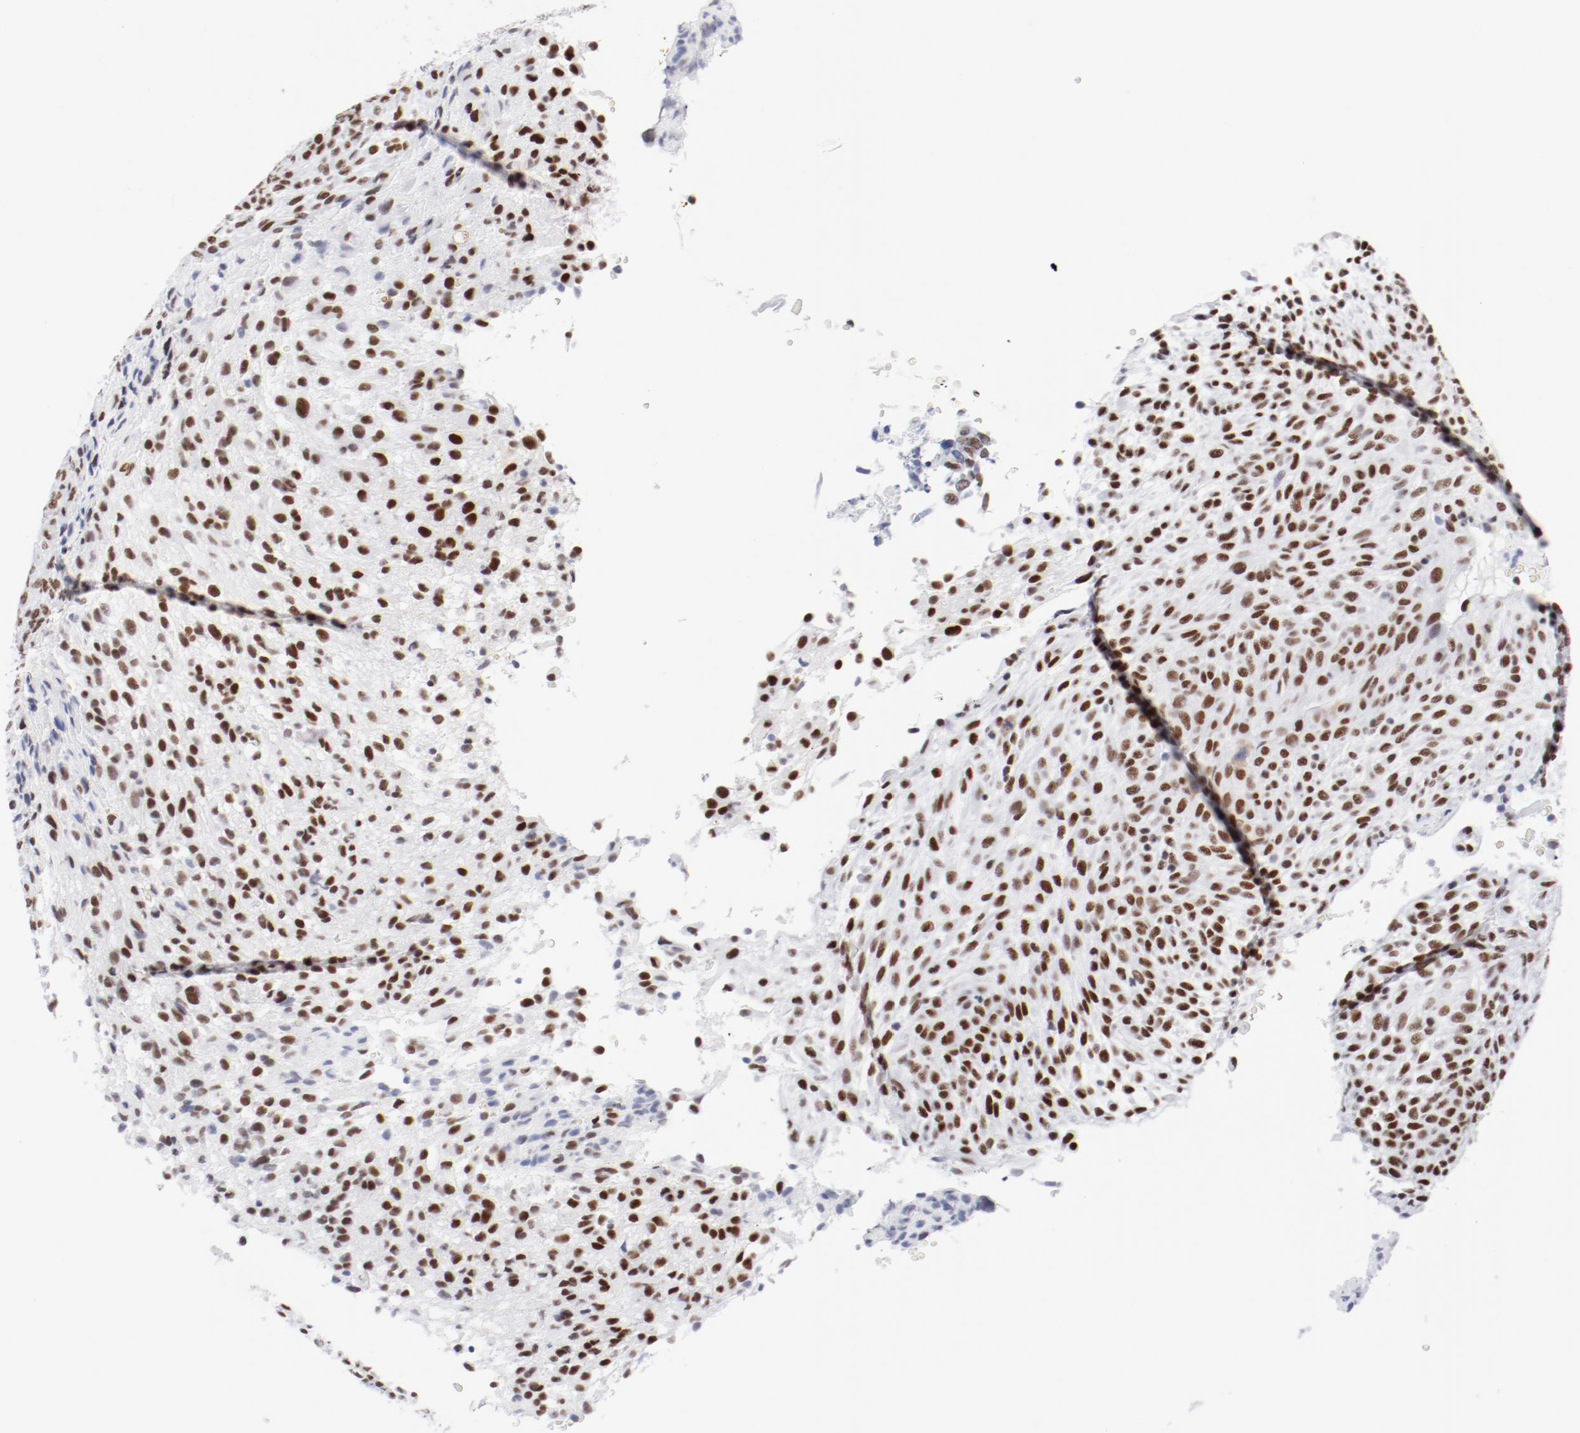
{"staining": {"intensity": "moderate", "quantity": ">75%", "location": "nuclear"}, "tissue": "glioma", "cell_type": "Tumor cells", "image_type": "cancer", "snomed": [{"axis": "morphology", "description": "Glioma, malignant, High grade"}, {"axis": "topography", "description": "Cerebral cortex"}], "caption": "A brown stain shows moderate nuclear staining of a protein in glioma tumor cells.", "gene": "ATF2", "patient": {"sex": "female", "age": 55}}